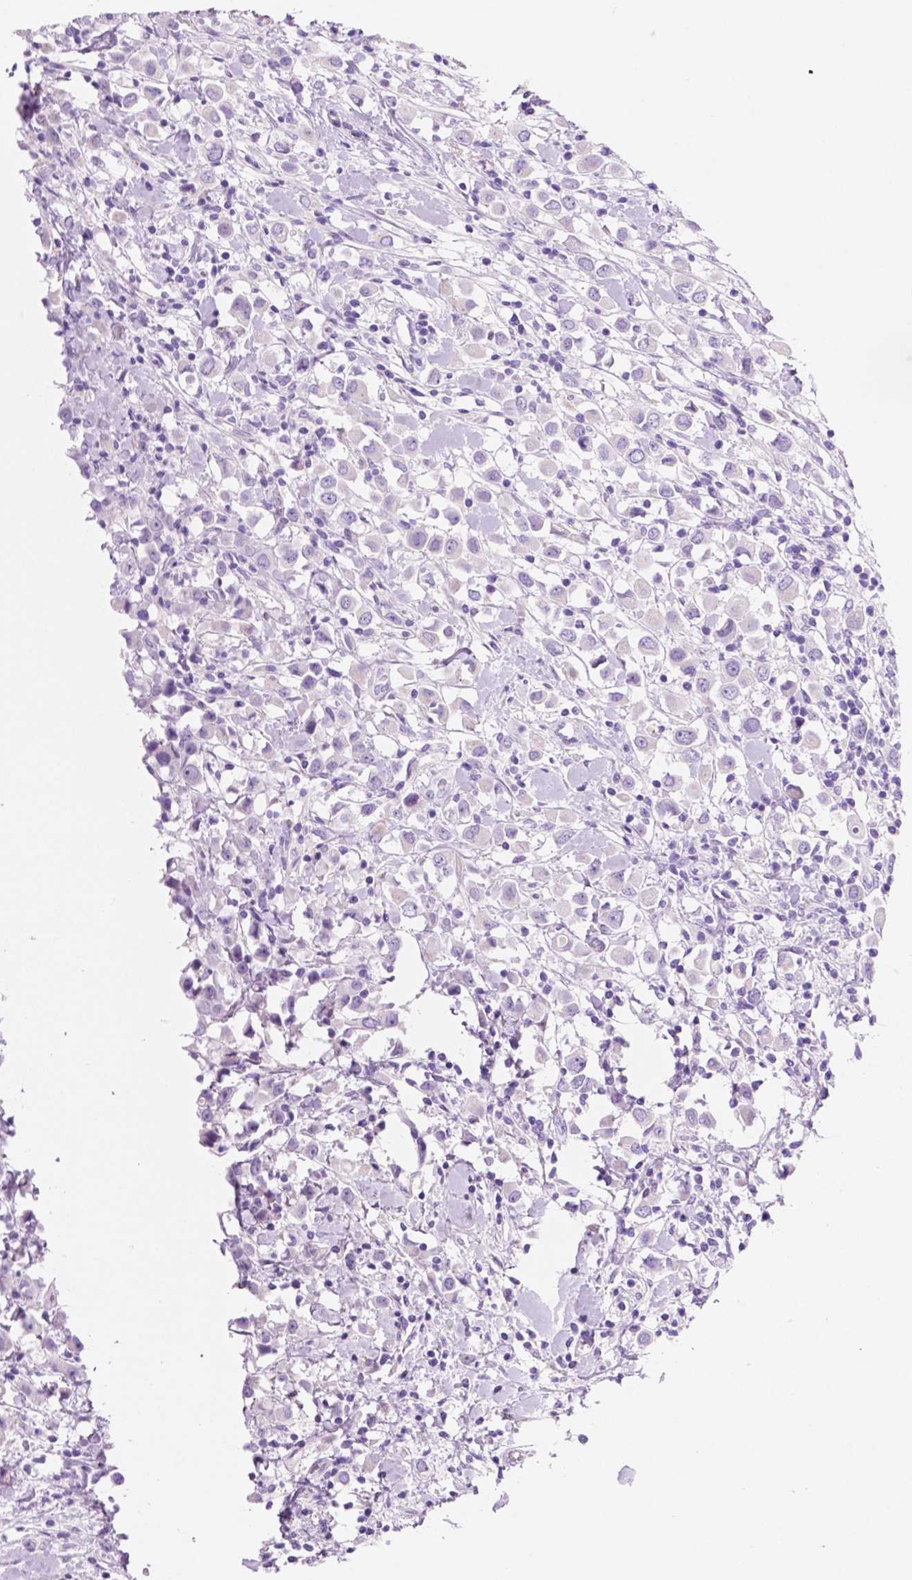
{"staining": {"intensity": "negative", "quantity": "none", "location": "none"}, "tissue": "breast cancer", "cell_type": "Tumor cells", "image_type": "cancer", "snomed": [{"axis": "morphology", "description": "Duct carcinoma"}, {"axis": "topography", "description": "Breast"}], "caption": "Breast cancer (infiltrating ductal carcinoma) was stained to show a protein in brown. There is no significant staining in tumor cells.", "gene": "CUZD1", "patient": {"sex": "female", "age": 61}}